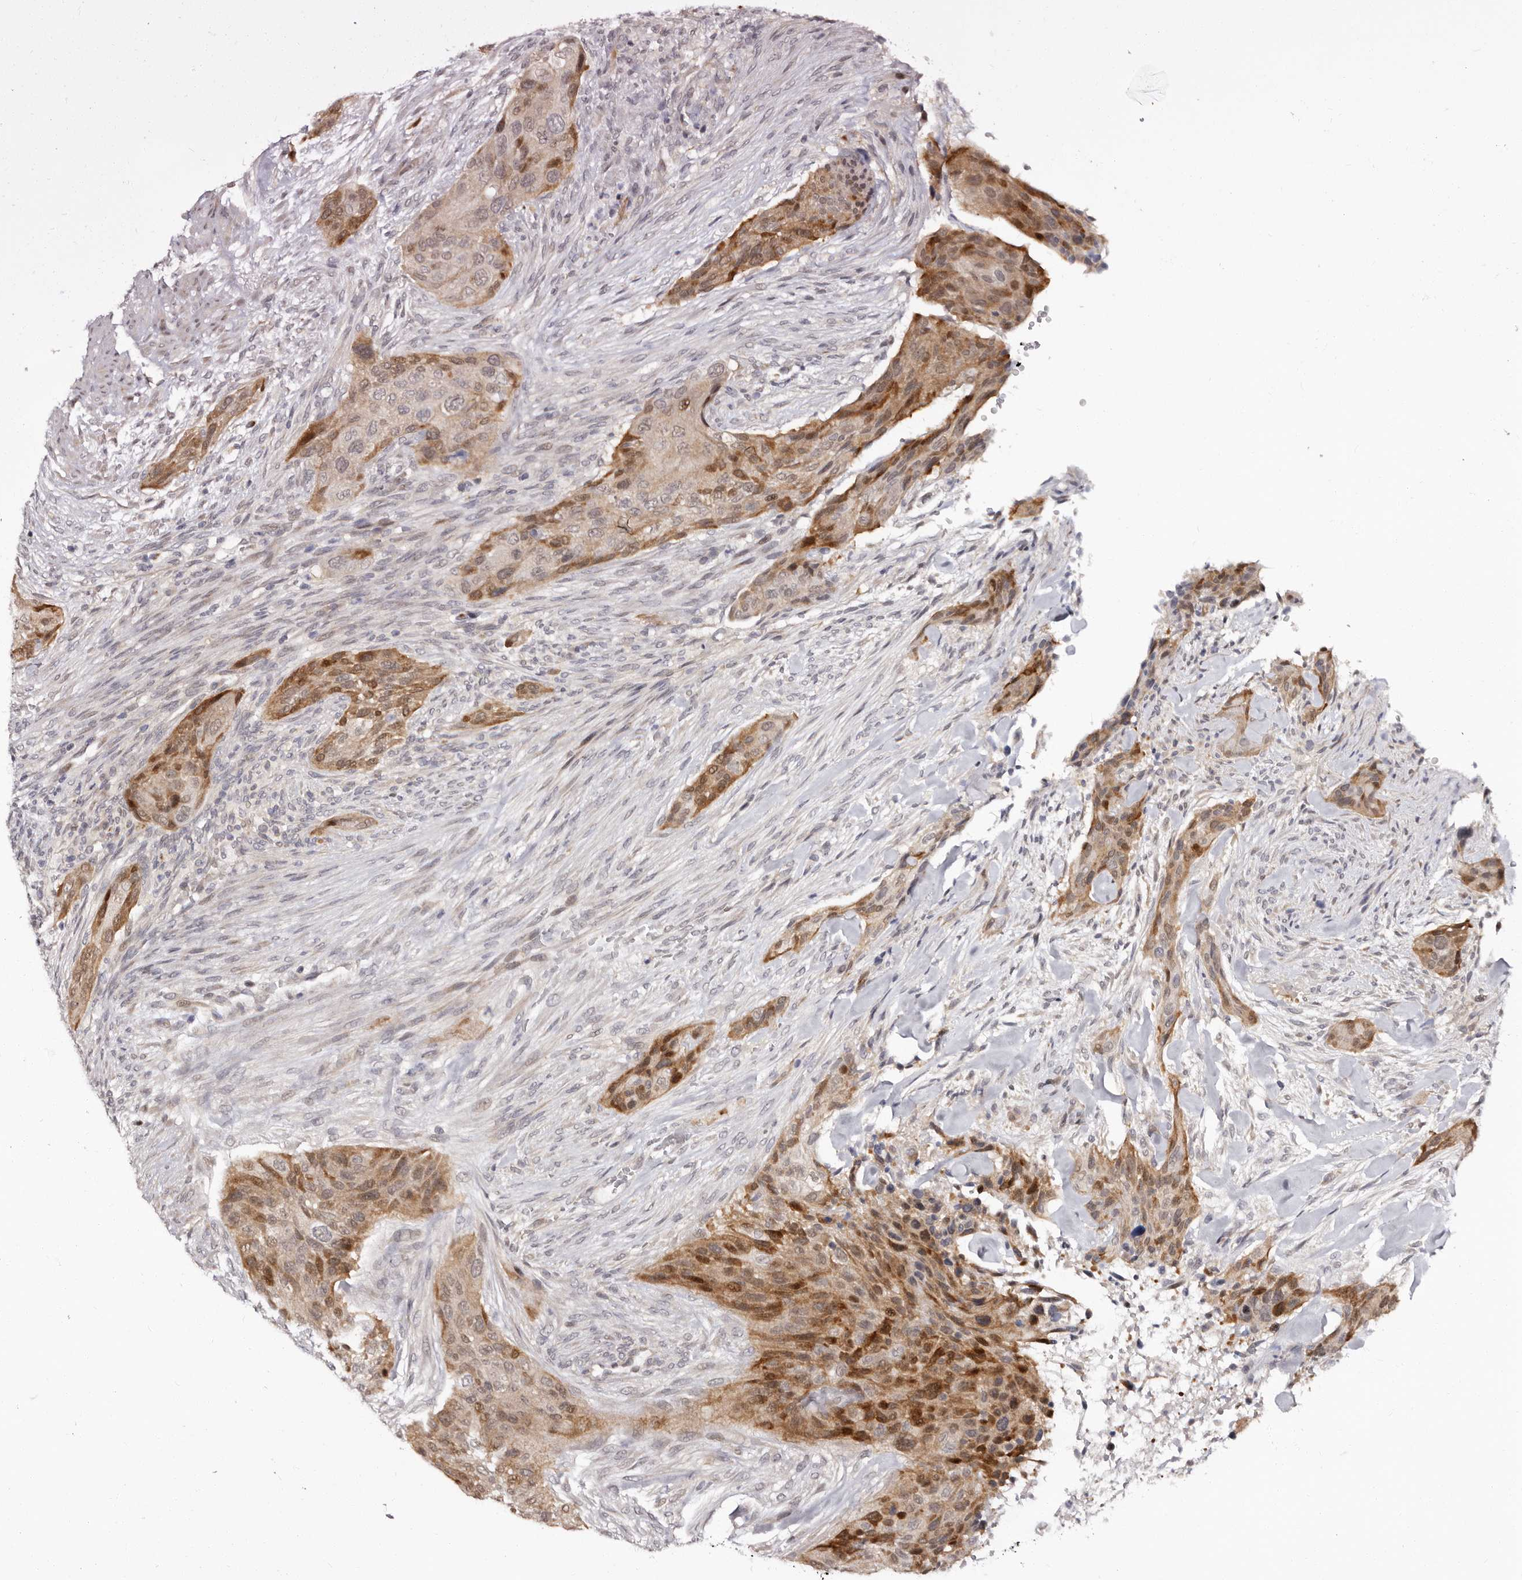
{"staining": {"intensity": "moderate", "quantity": ">75%", "location": "cytoplasmic/membranous"}, "tissue": "urothelial cancer", "cell_type": "Tumor cells", "image_type": "cancer", "snomed": [{"axis": "morphology", "description": "Urothelial carcinoma, High grade"}, {"axis": "topography", "description": "Urinary bladder"}], "caption": "Human urothelial cancer stained for a protein (brown) reveals moderate cytoplasmic/membranous positive staining in approximately >75% of tumor cells.", "gene": "PHF20L1", "patient": {"sex": "male", "age": 35}}